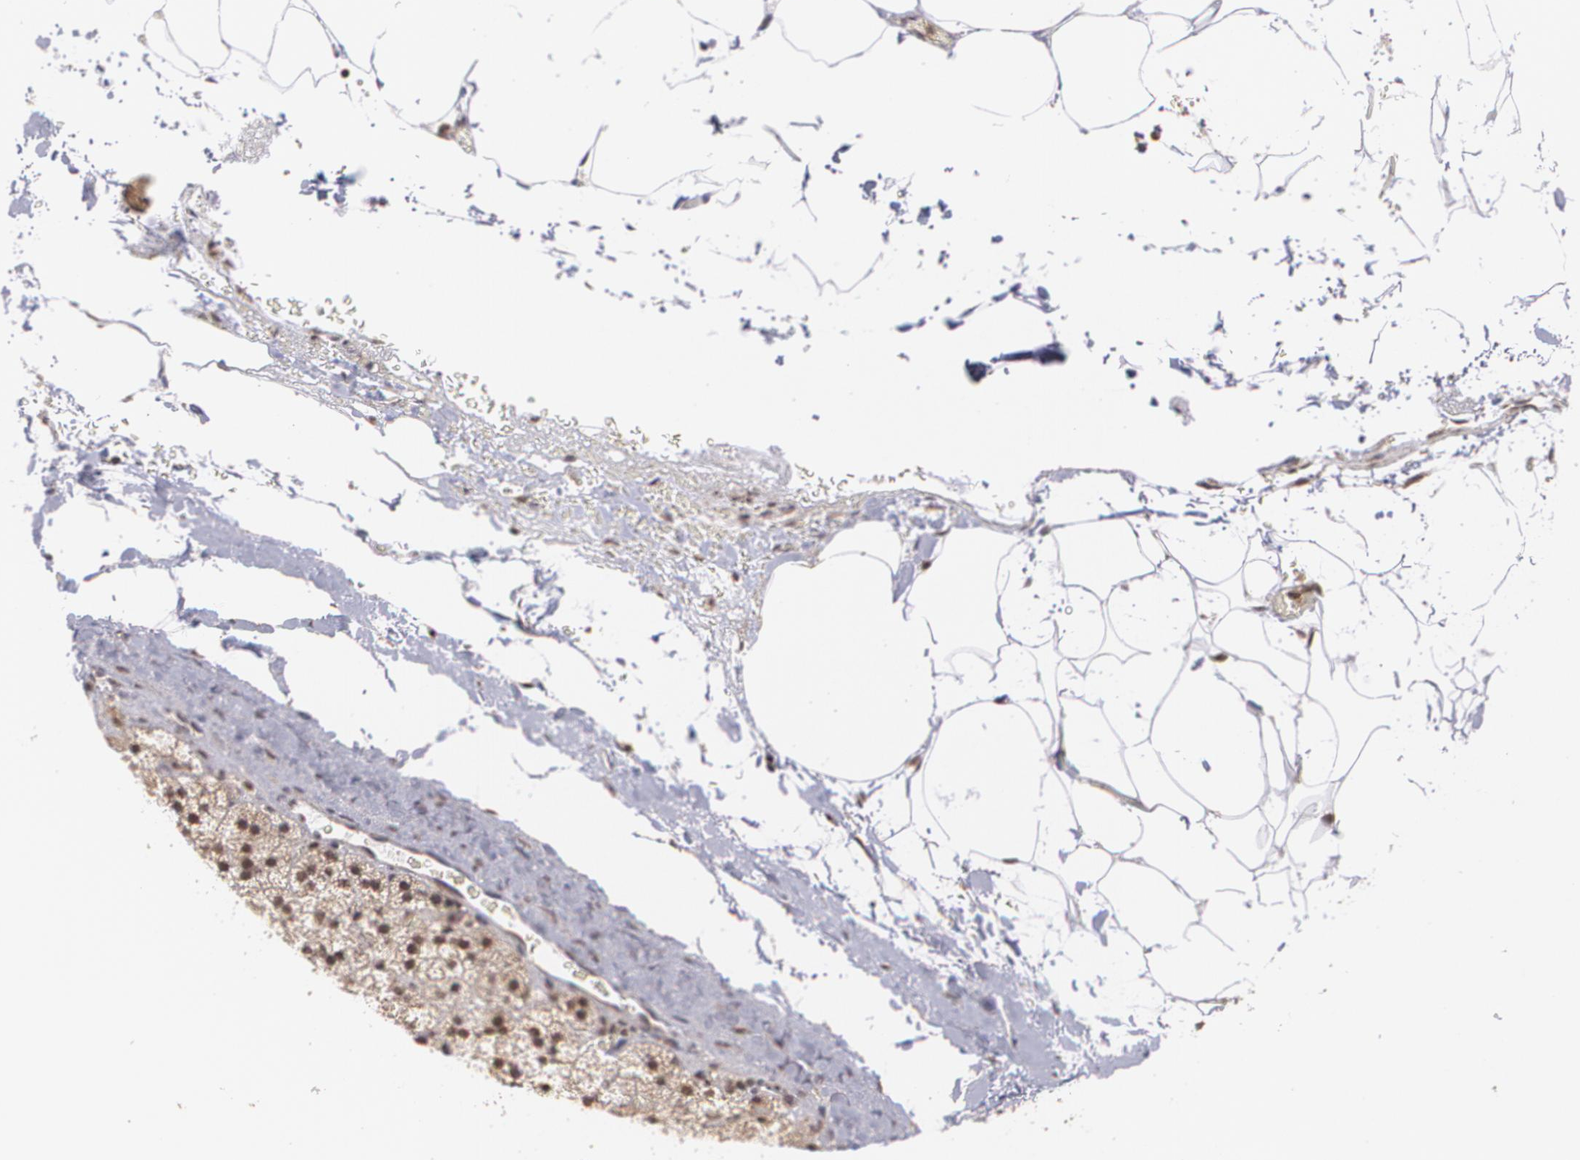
{"staining": {"intensity": "moderate", "quantity": "<25%", "location": "nuclear"}, "tissue": "adrenal gland", "cell_type": "Glandular cells", "image_type": "normal", "snomed": [{"axis": "morphology", "description": "Normal tissue, NOS"}, {"axis": "topography", "description": "Adrenal gland"}], "caption": "IHC (DAB) staining of benign adrenal gland demonstrates moderate nuclear protein positivity in approximately <25% of glandular cells. (DAB IHC with brightfield microscopy, high magnification).", "gene": "MXD1", "patient": {"sex": "male", "age": 35}}